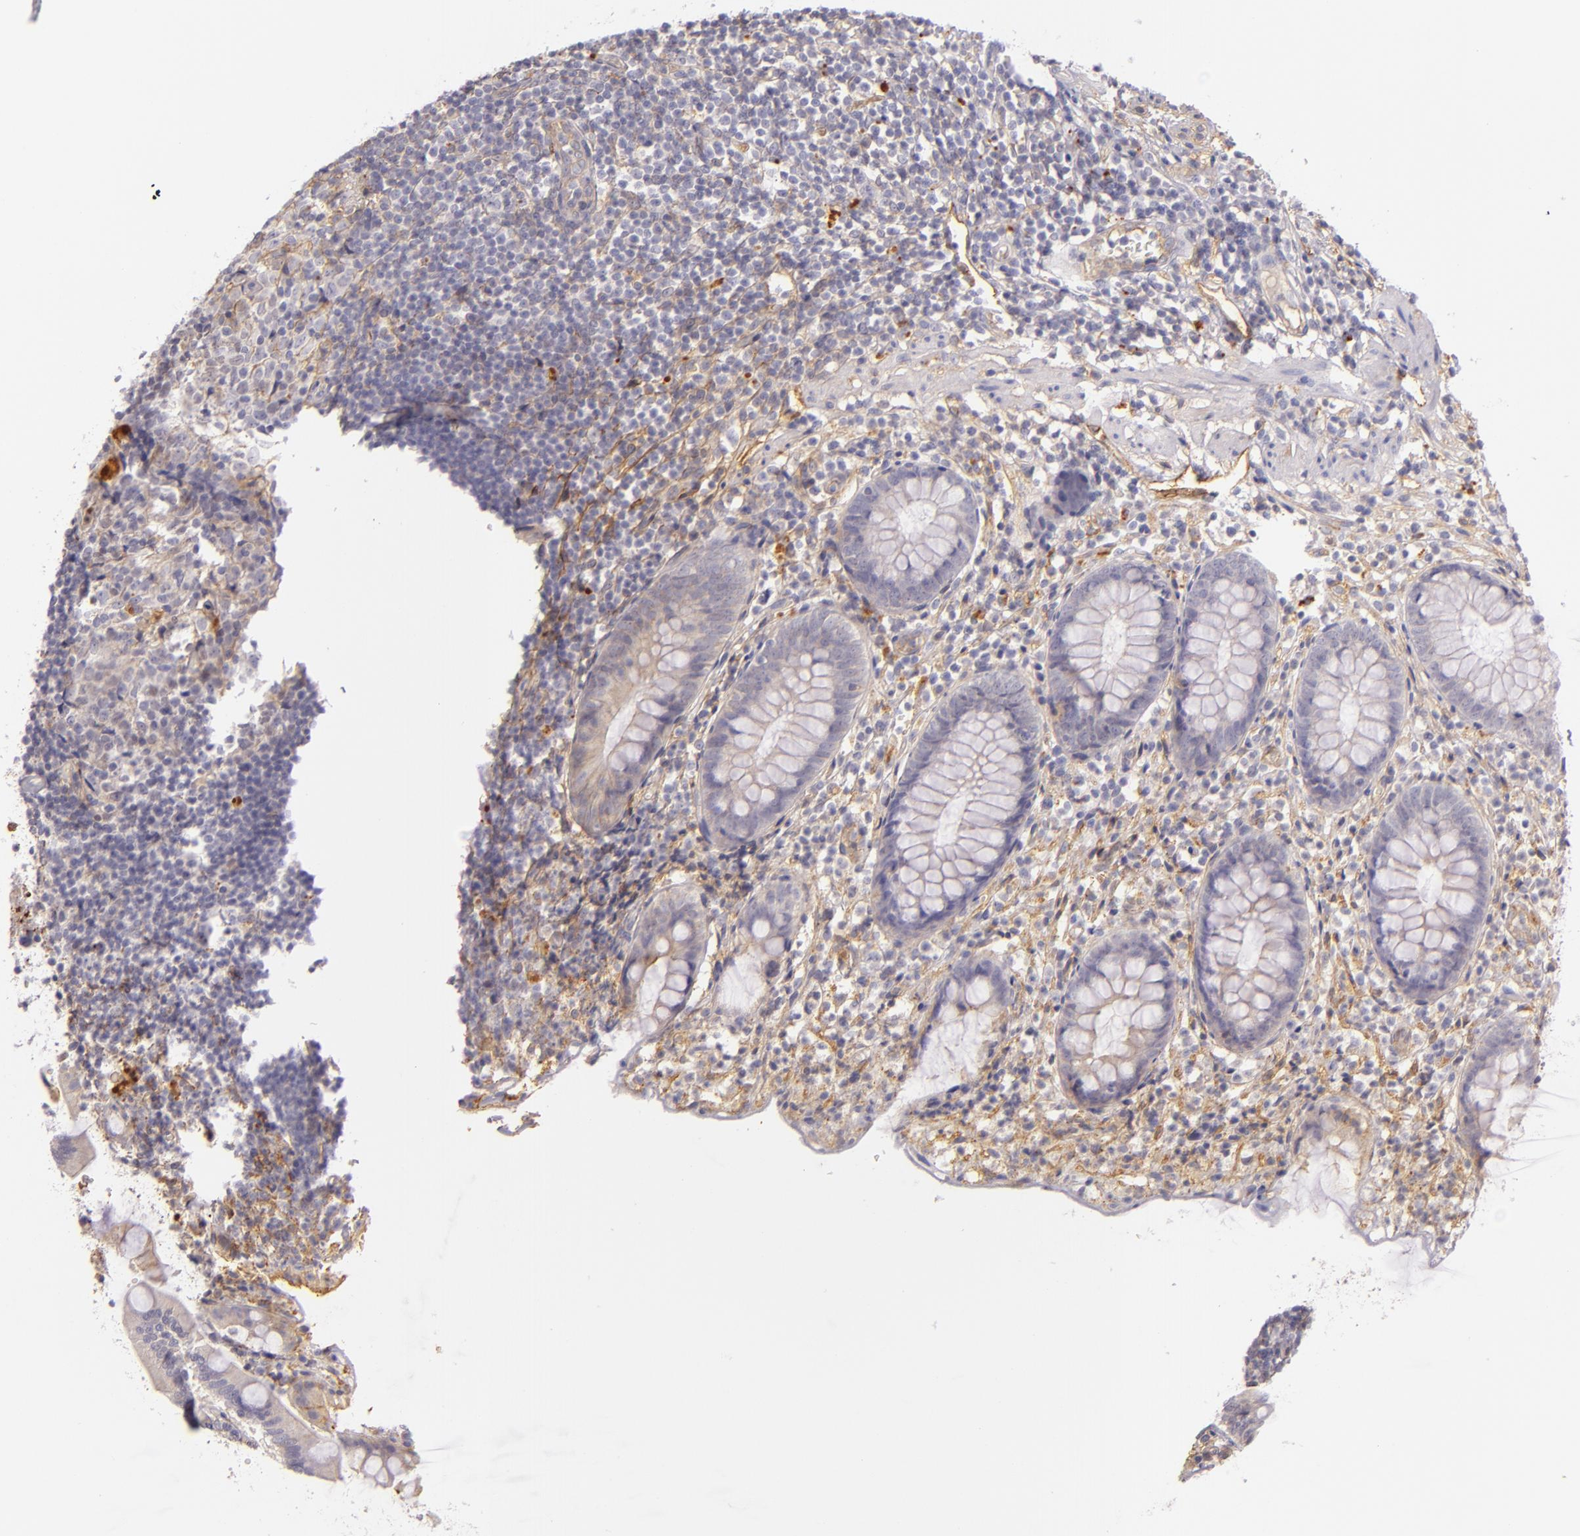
{"staining": {"intensity": "negative", "quantity": "none", "location": "none"}, "tissue": "appendix", "cell_type": "Glandular cells", "image_type": "normal", "snomed": [{"axis": "morphology", "description": "Normal tissue, NOS"}, {"axis": "topography", "description": "Appendix"}], "caption": "Immunohistochemistry (IHC) histopathology image of benign appendix stained for a protein (brown), which reveals no expression in glandular cells. The staining was performed using DAB (3,3'-diaminobenzidine) to visualize the protein expression in brown, while the nuclei were stained in blue with hematoxylin (Magnification: 20x).", "gene": "CTSF", "patient": {"sex": "male", "age": 38}}